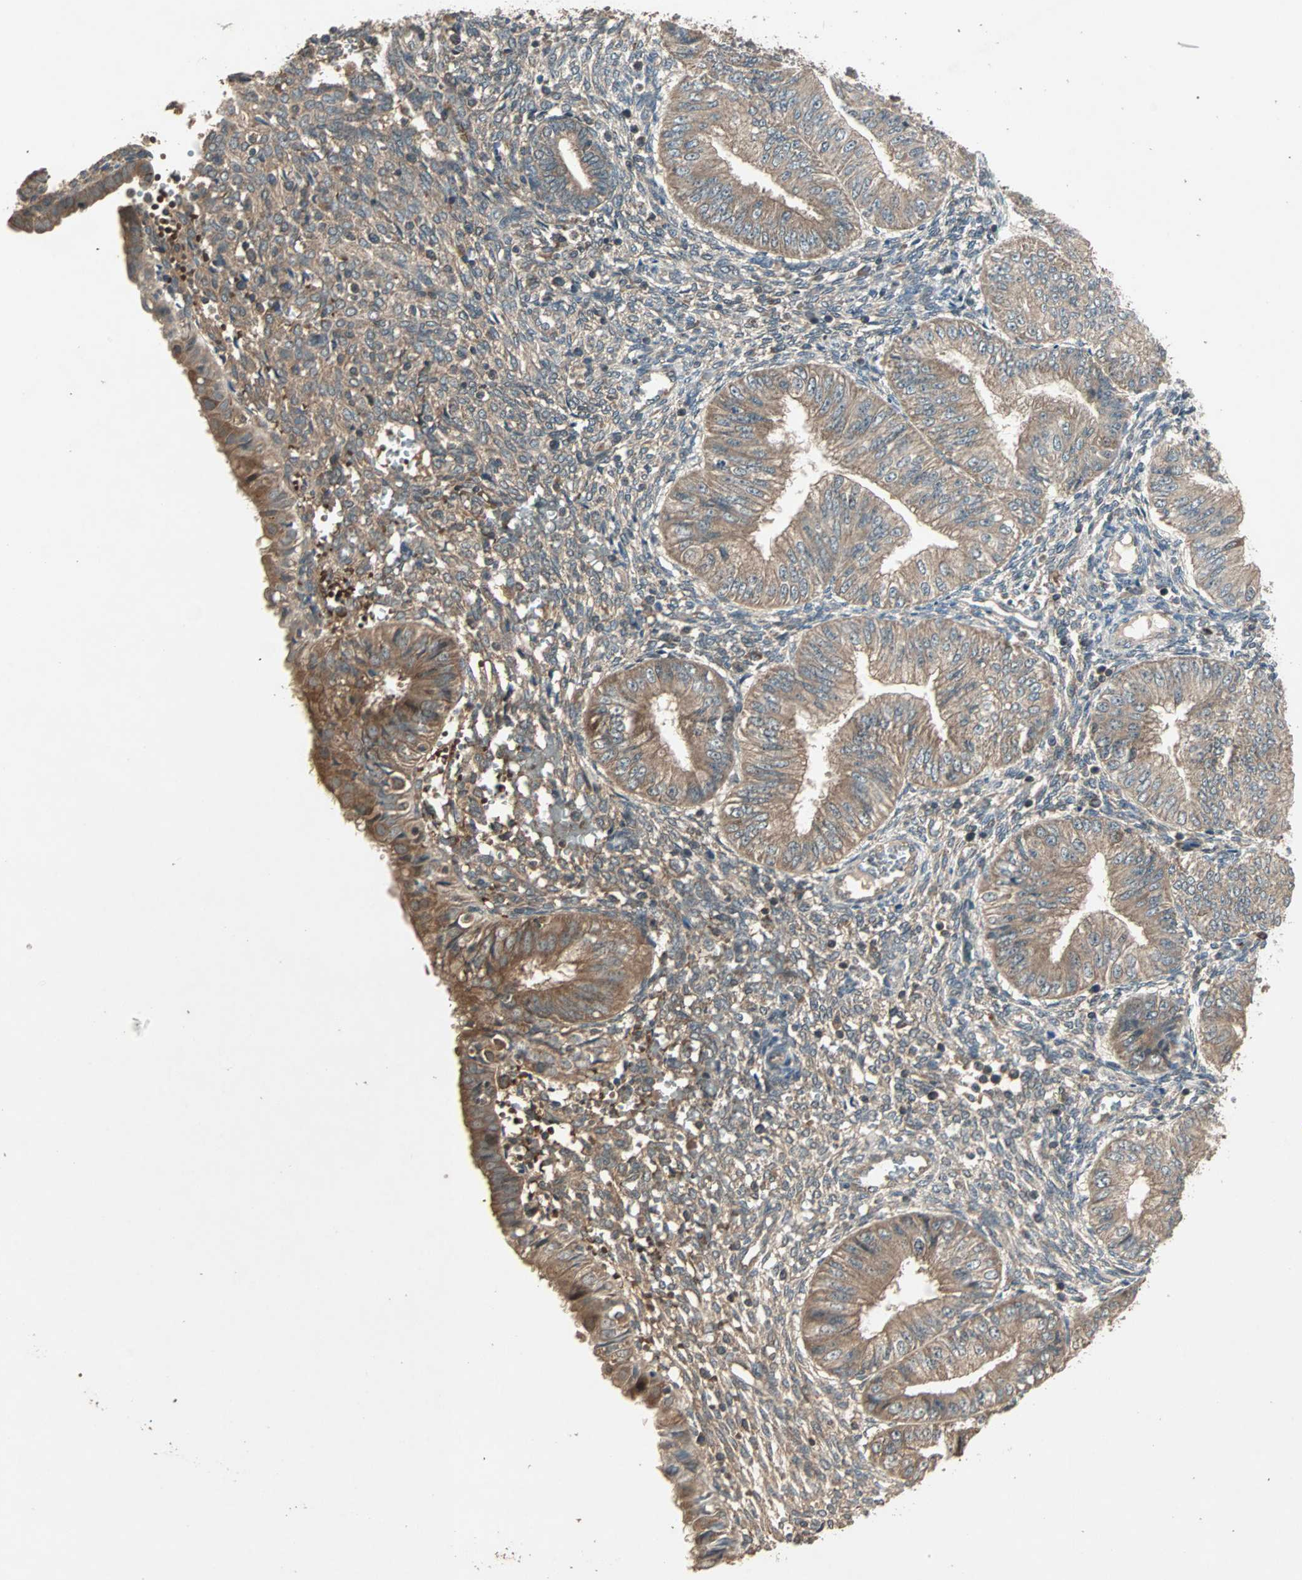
{"staining": {"intensity": "moderate", "quantity": ">75%", "location": "cytoplasmic/membranous"}, "tissue": "endometrial cancer", "cell_type": "Tumor cells", "image_type": "cancer", "snomed": [{"axis": "morphology", "description": "Normal tissue, NOS"}, {"axis": "morphology", "description": "Adenocarcinoma, NOS"}, {"axis": "topography", "description": "Endometrium"}], "caption": "Endometrial adenocarcinoma stained with a brown dye exhibits moderate cytoplasmic/membranous positive staining in approximately >75% of tumor cells.", "gene": "UBAC1", "patient": {"sex": "female", "age": 53}}